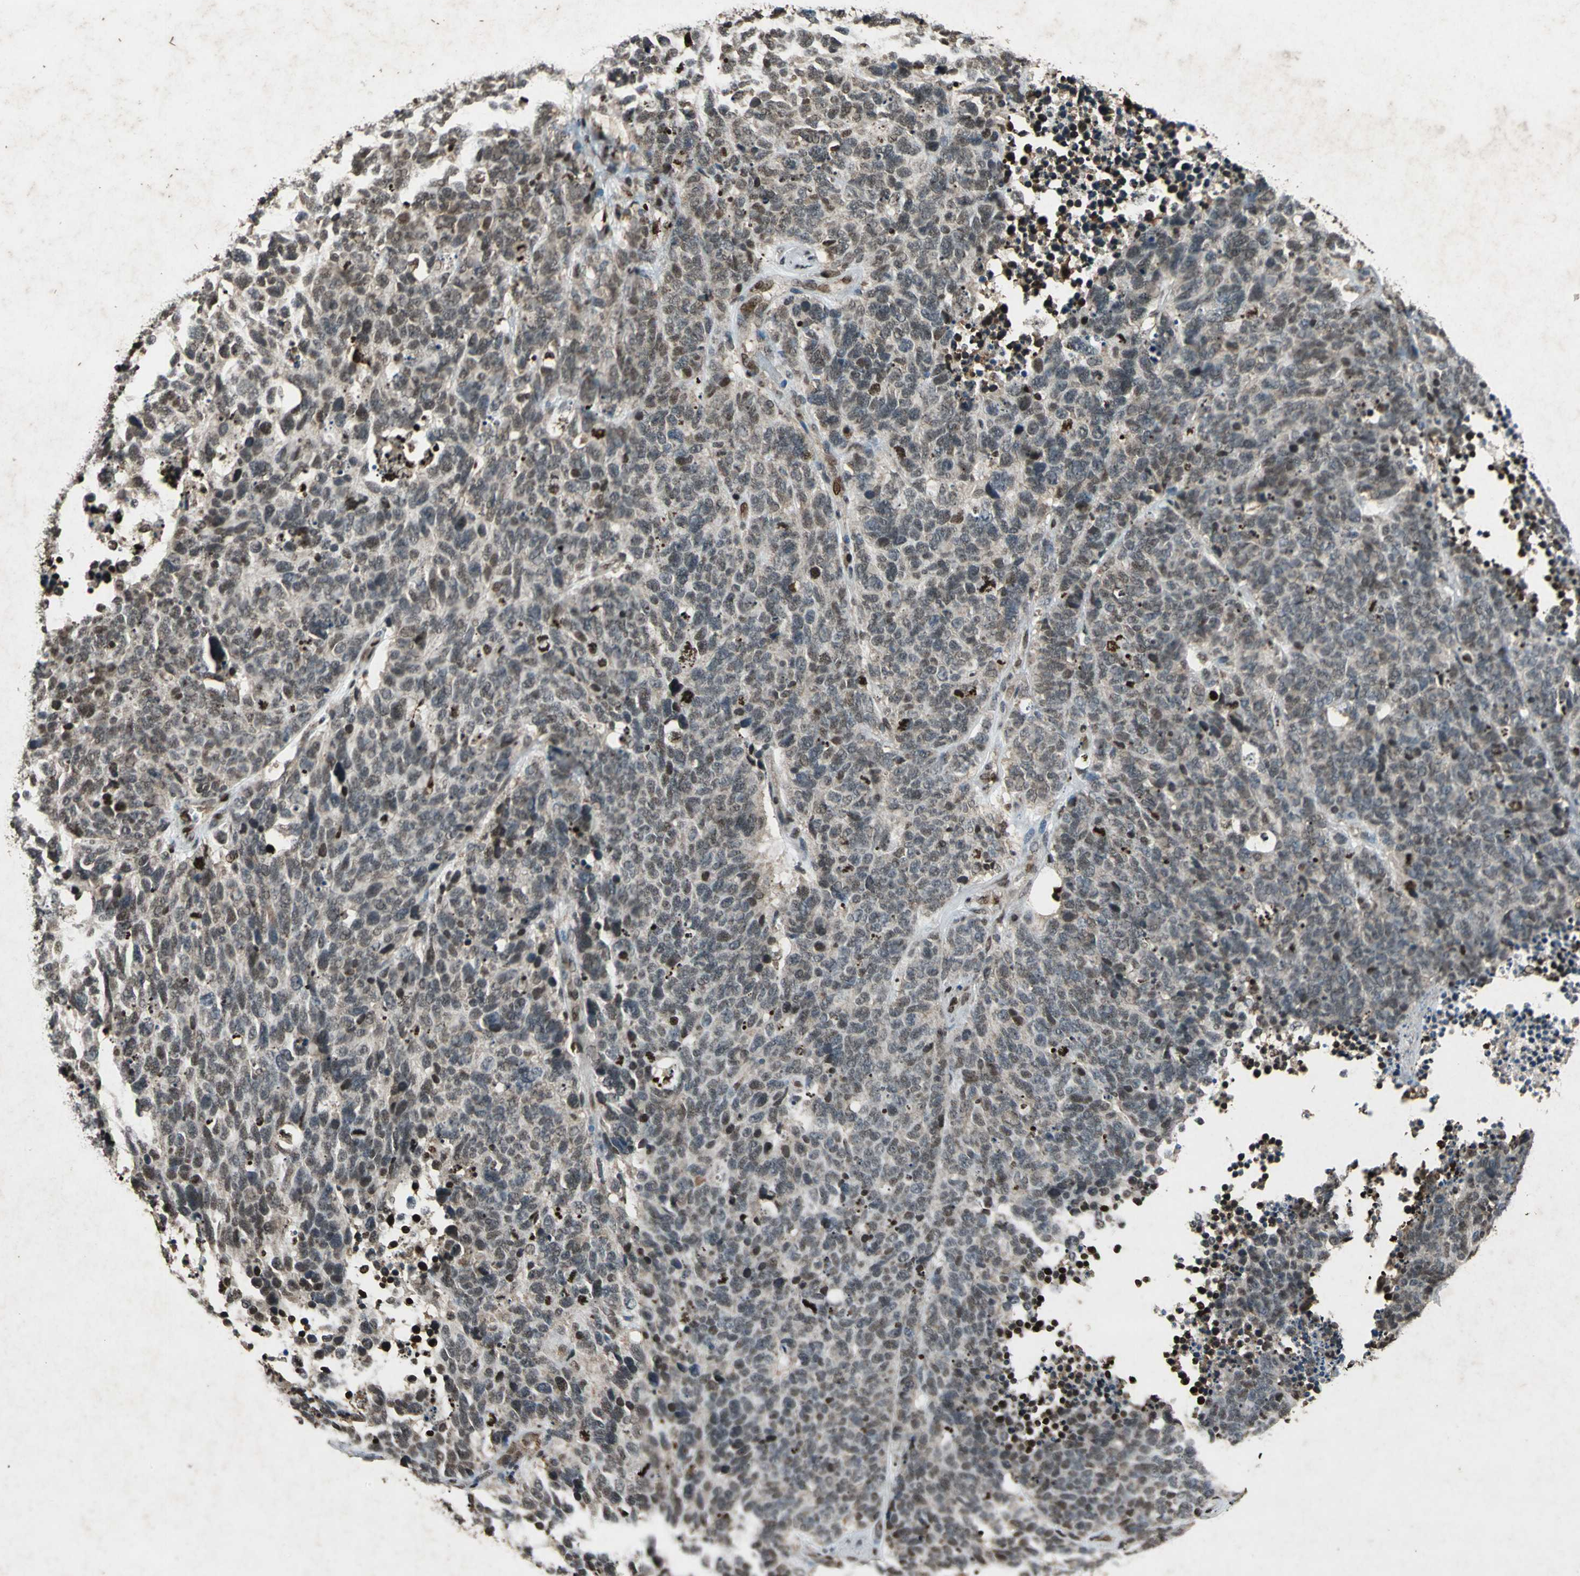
{"staining": {"intensity": "moderate", "quantity": ">75%", "location": "nuclear"}, "tissue": "lung cancer", "cell_type": "Tumor cells", "image_type": "cancer", "snomed": [{"axis": "morphology", "description": "Neoplasm, malignant, NOS"}, {"axis": "topography", "description": "Lung"}], "caption": "An immunohistochemistry image of neoplastic tissue is shown. Protein staining in brown highlights moderate nuclear positivity in lung cancer (malignant neoplasm) within tumor cells.", "gene": "ANP32A", "patient": {"sex": "female", "age": 58}}